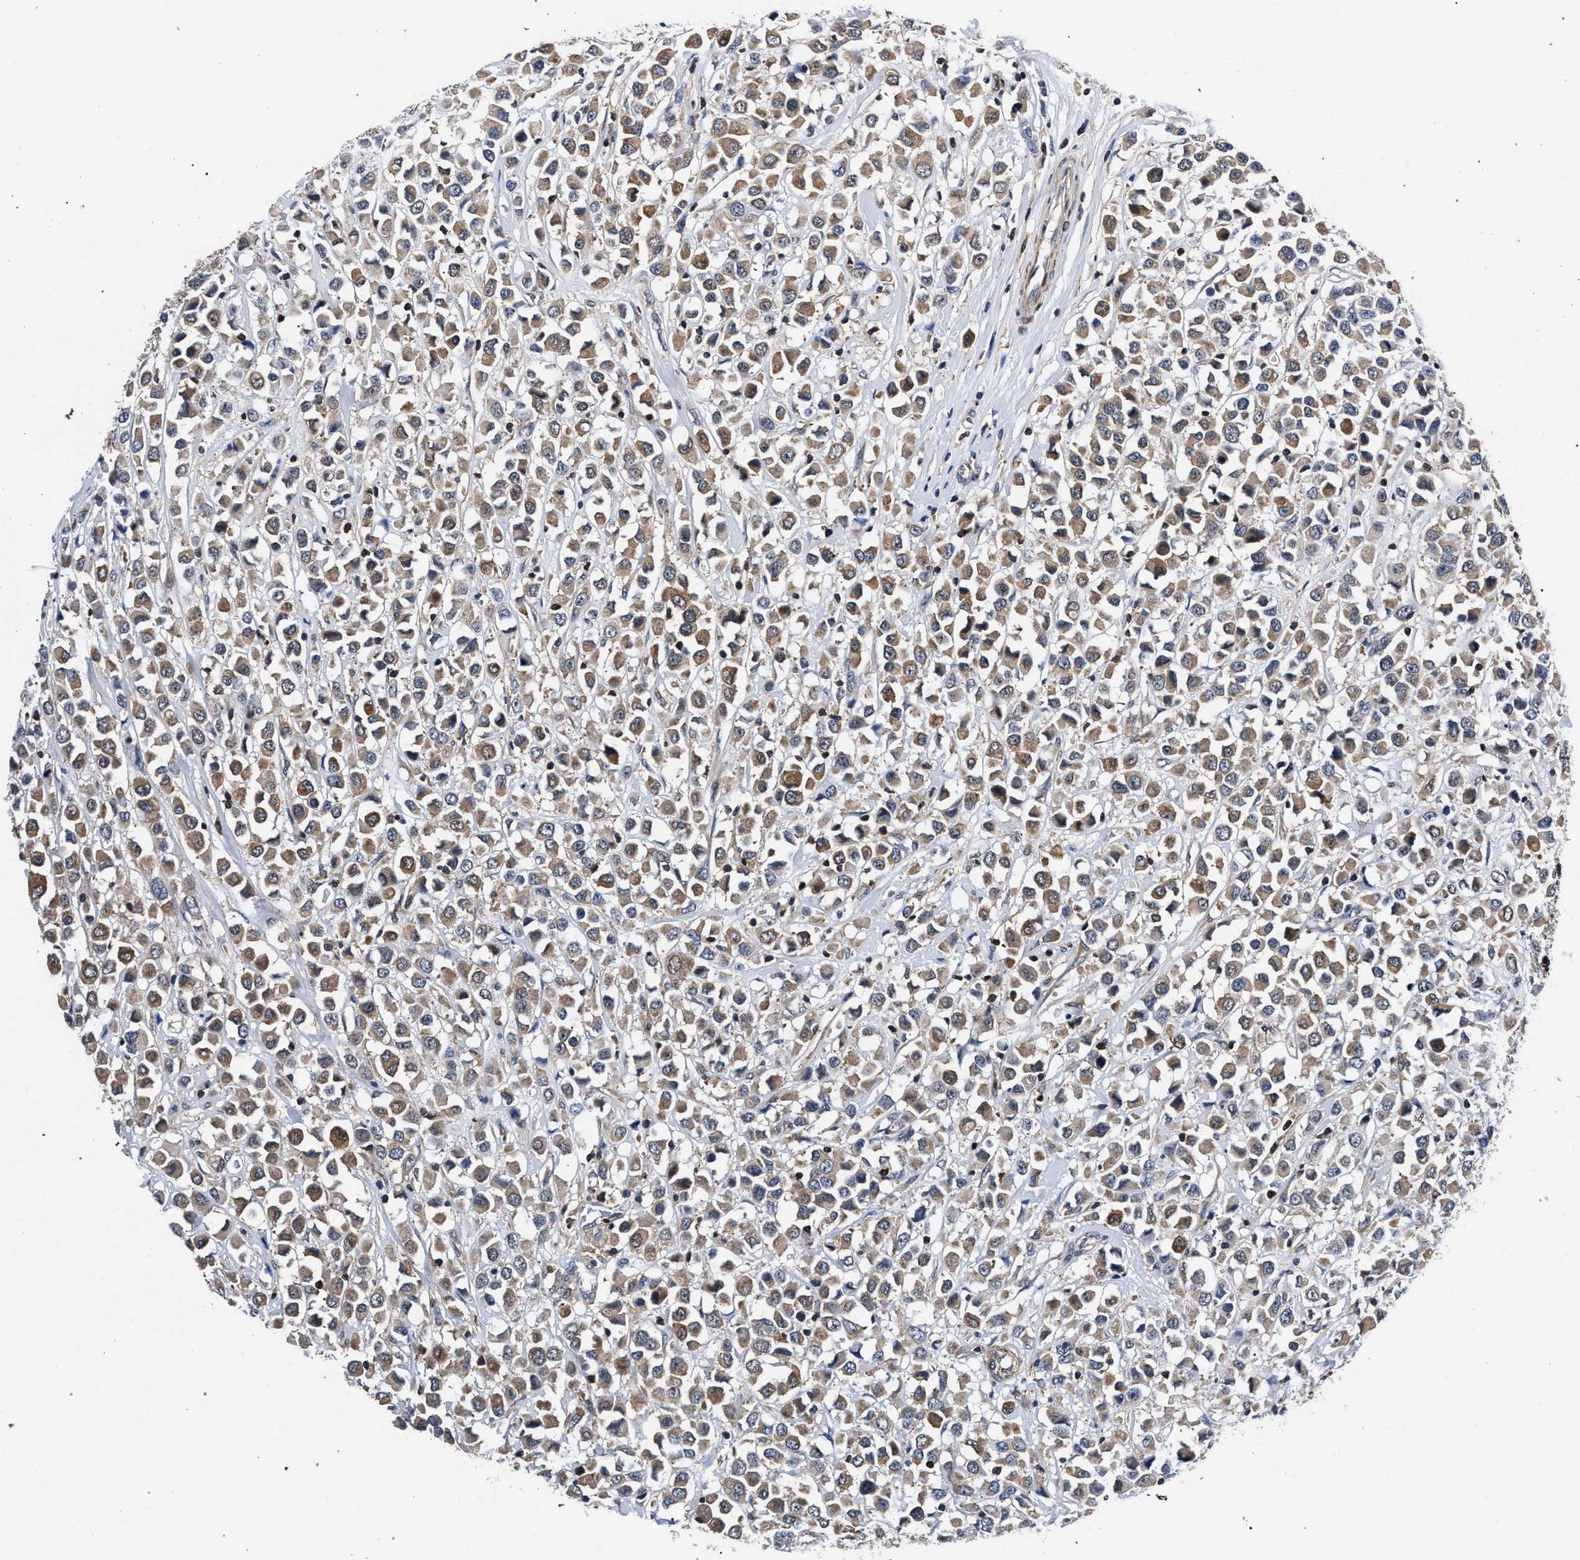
{"staining": {"intensity": "moderate", "quantity": ">75%", "location": "cytoplasmic/membranous"}, "tissue": "breast cancer", "cell_type": "Tumor cells", "image_type": "cancer", "snomed": [{"axis": "morphology", "description": "Duct carcinoma"}, {"axis": "topography", "description": "Breast"}], "caption": "Intraductal carcinoma (breast) stained for a protein shows moderate cytoplasmic/membranous positivity in tumor cells. The staining was performed using DAB (3,3'-diaminobenzidine) to visualize the protein expression in brown, while the nuclei were stained in blue with hematoxylin (Magnification: 20x).", "gene": "LASP1", "patient": {"sex": "female", "age": 61}}